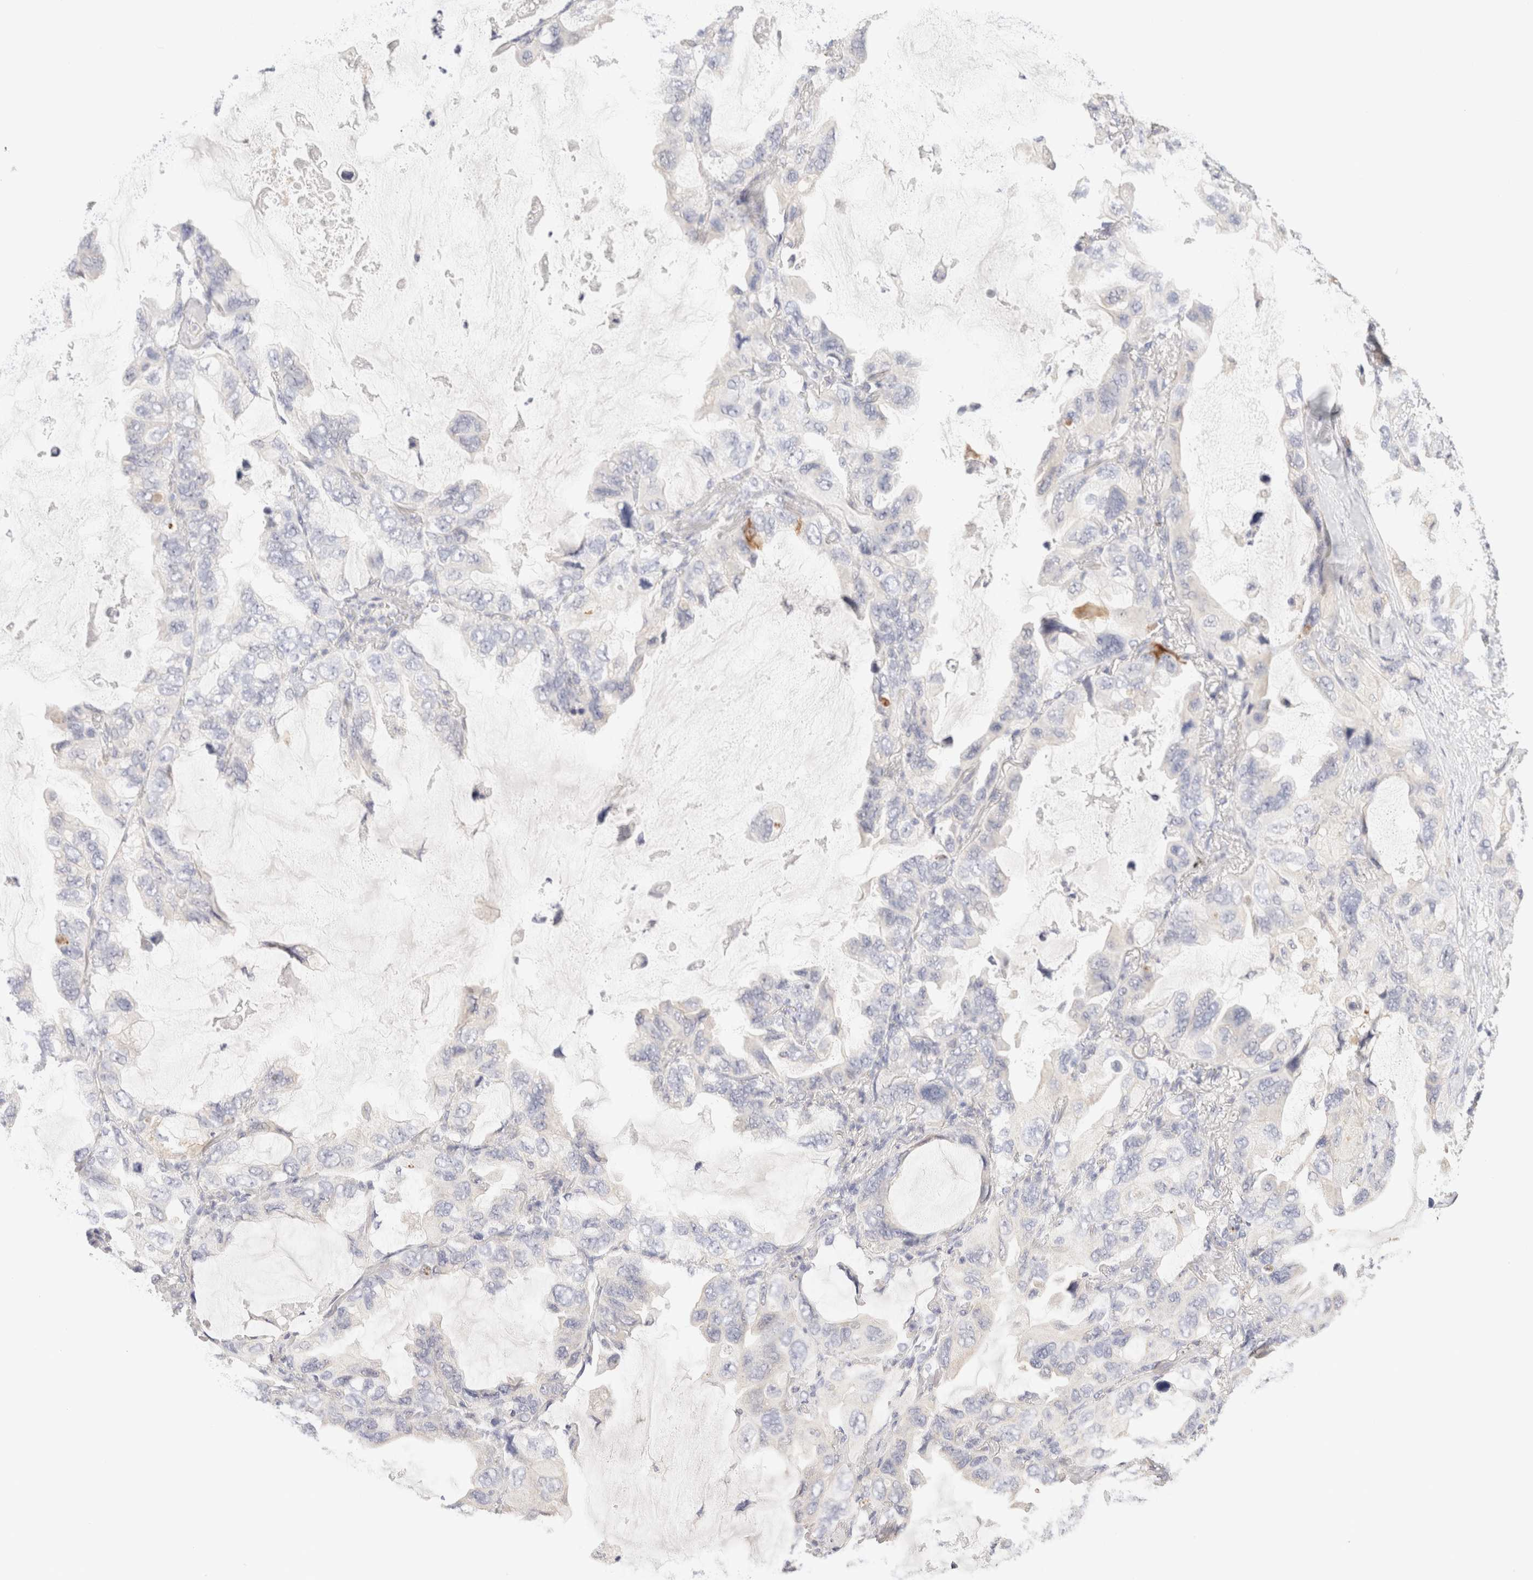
{"staining": {"intensity": "negative", "quantity": "none", "location": "none"}, "tissue": "lung cancer", "cell_type": "Tumor cells", "image_type": "cancer", "snomed": [{"axis": "morphology", "description": "Squamous cell carcinoma, NOS"}, {"axis": "topography", "description": "Lung"}], "caption": "Immunohistochemical staining of human lung cancer (squamous cell carcinoma) shows no significant positivity in tumor cells. (Stains: DAB immunohistochemistry with hematoxylin counter stain, Microscopy: brightfield microscopy at high magnification).", "gene": "SCGB2A2", "patient": {"sex": "female", "age": 73}}